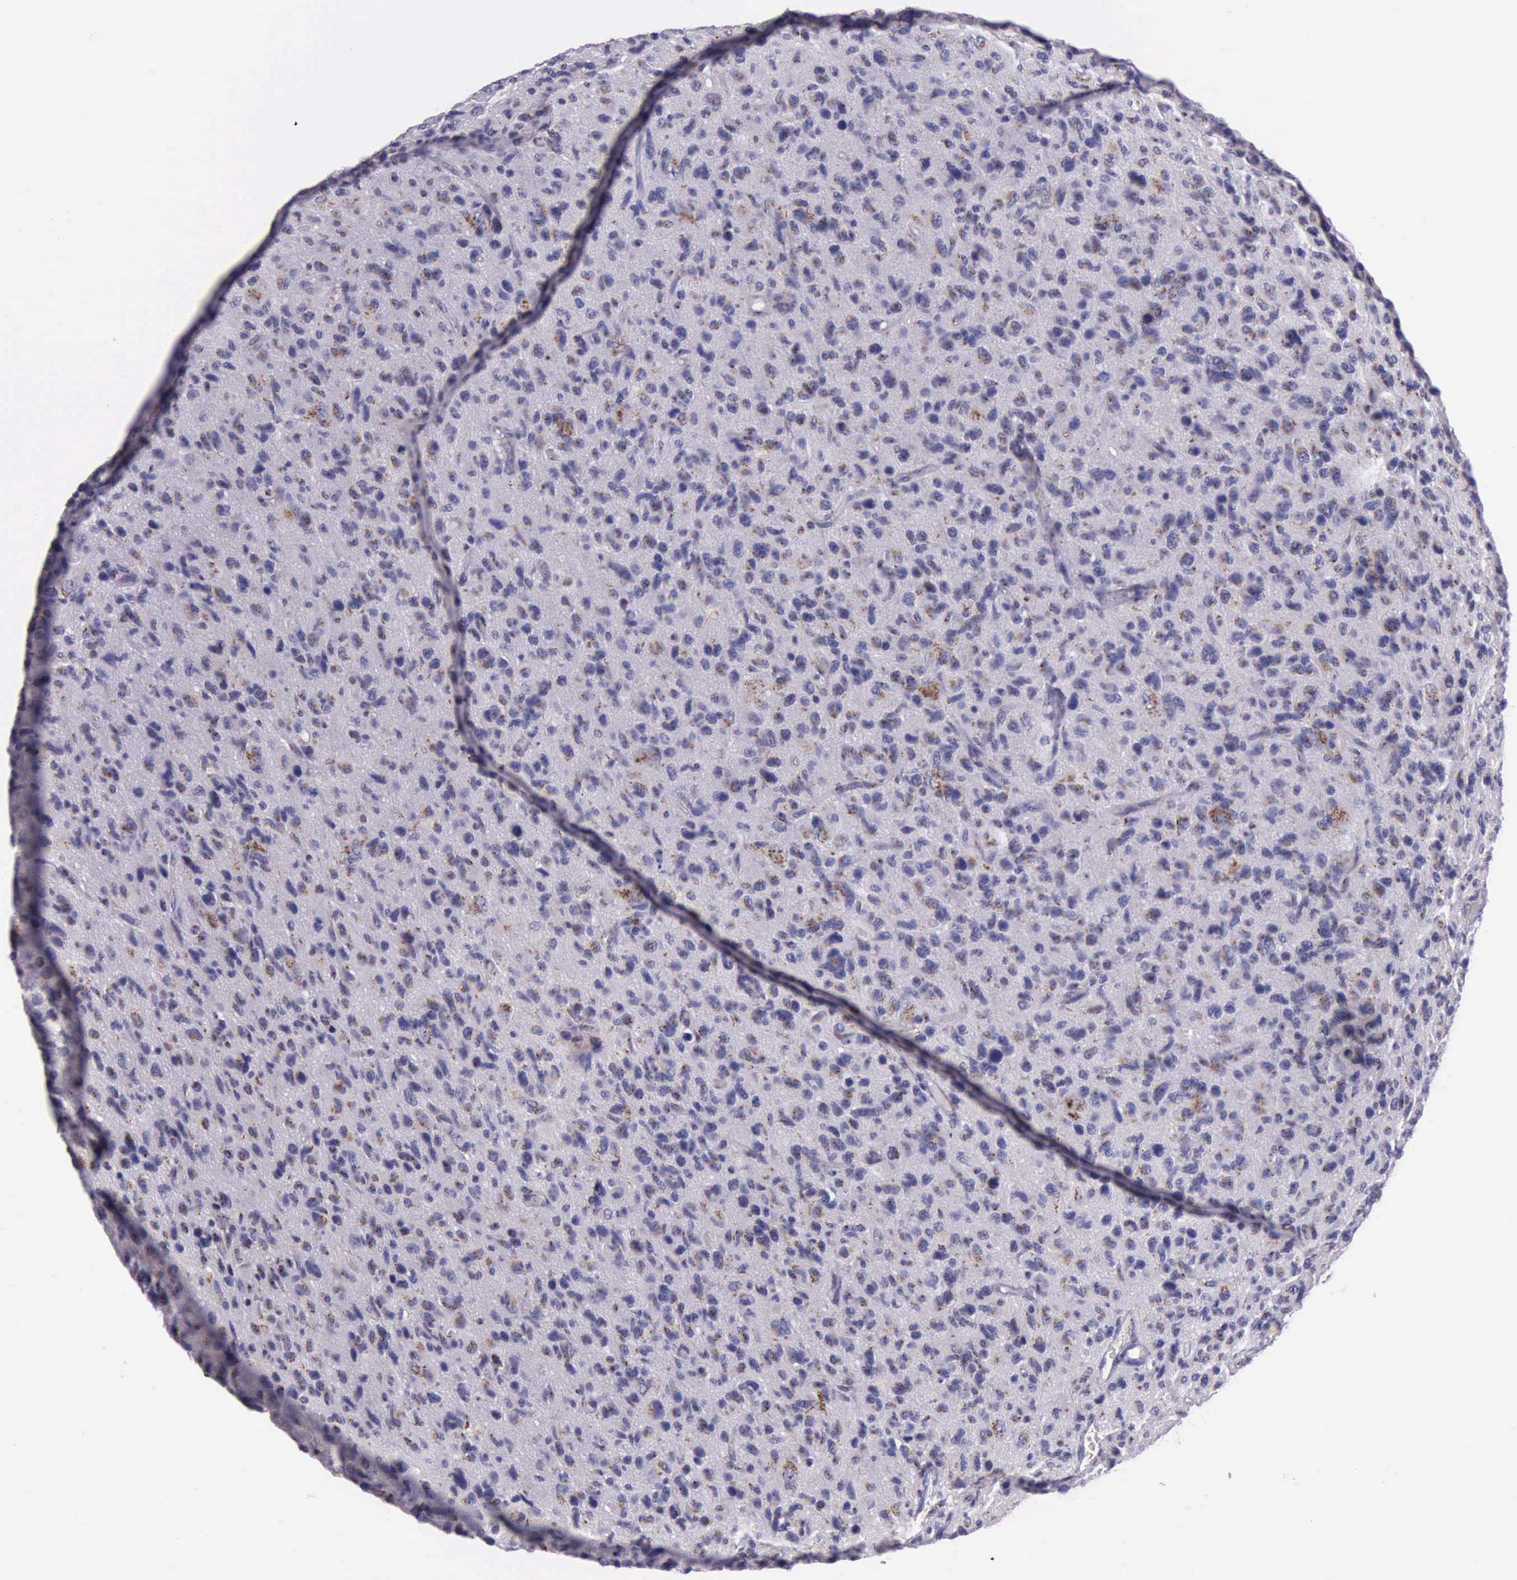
{"staining": {"intensity": "strong", "quantity": ">75%", "location": "cytoplasmic/membranous"}, "tissue": "glioma", "cell_type": "Tumor cells", "image_type": "cancer", "snomed": [{"axis": "morphology", "description": "Glioma, malignant, High grade"}, {"axis": "topography", "description": "Brain"}], "caption": "DAB (3,3'-diaminobenzidine) immunohistochemical staining of glioma shows strong cytoplasmic/membranous protein staining in about >75% of tumor cells.", "gene": "GOLGA5", "patient": {"sex": "female", "age": 60}}